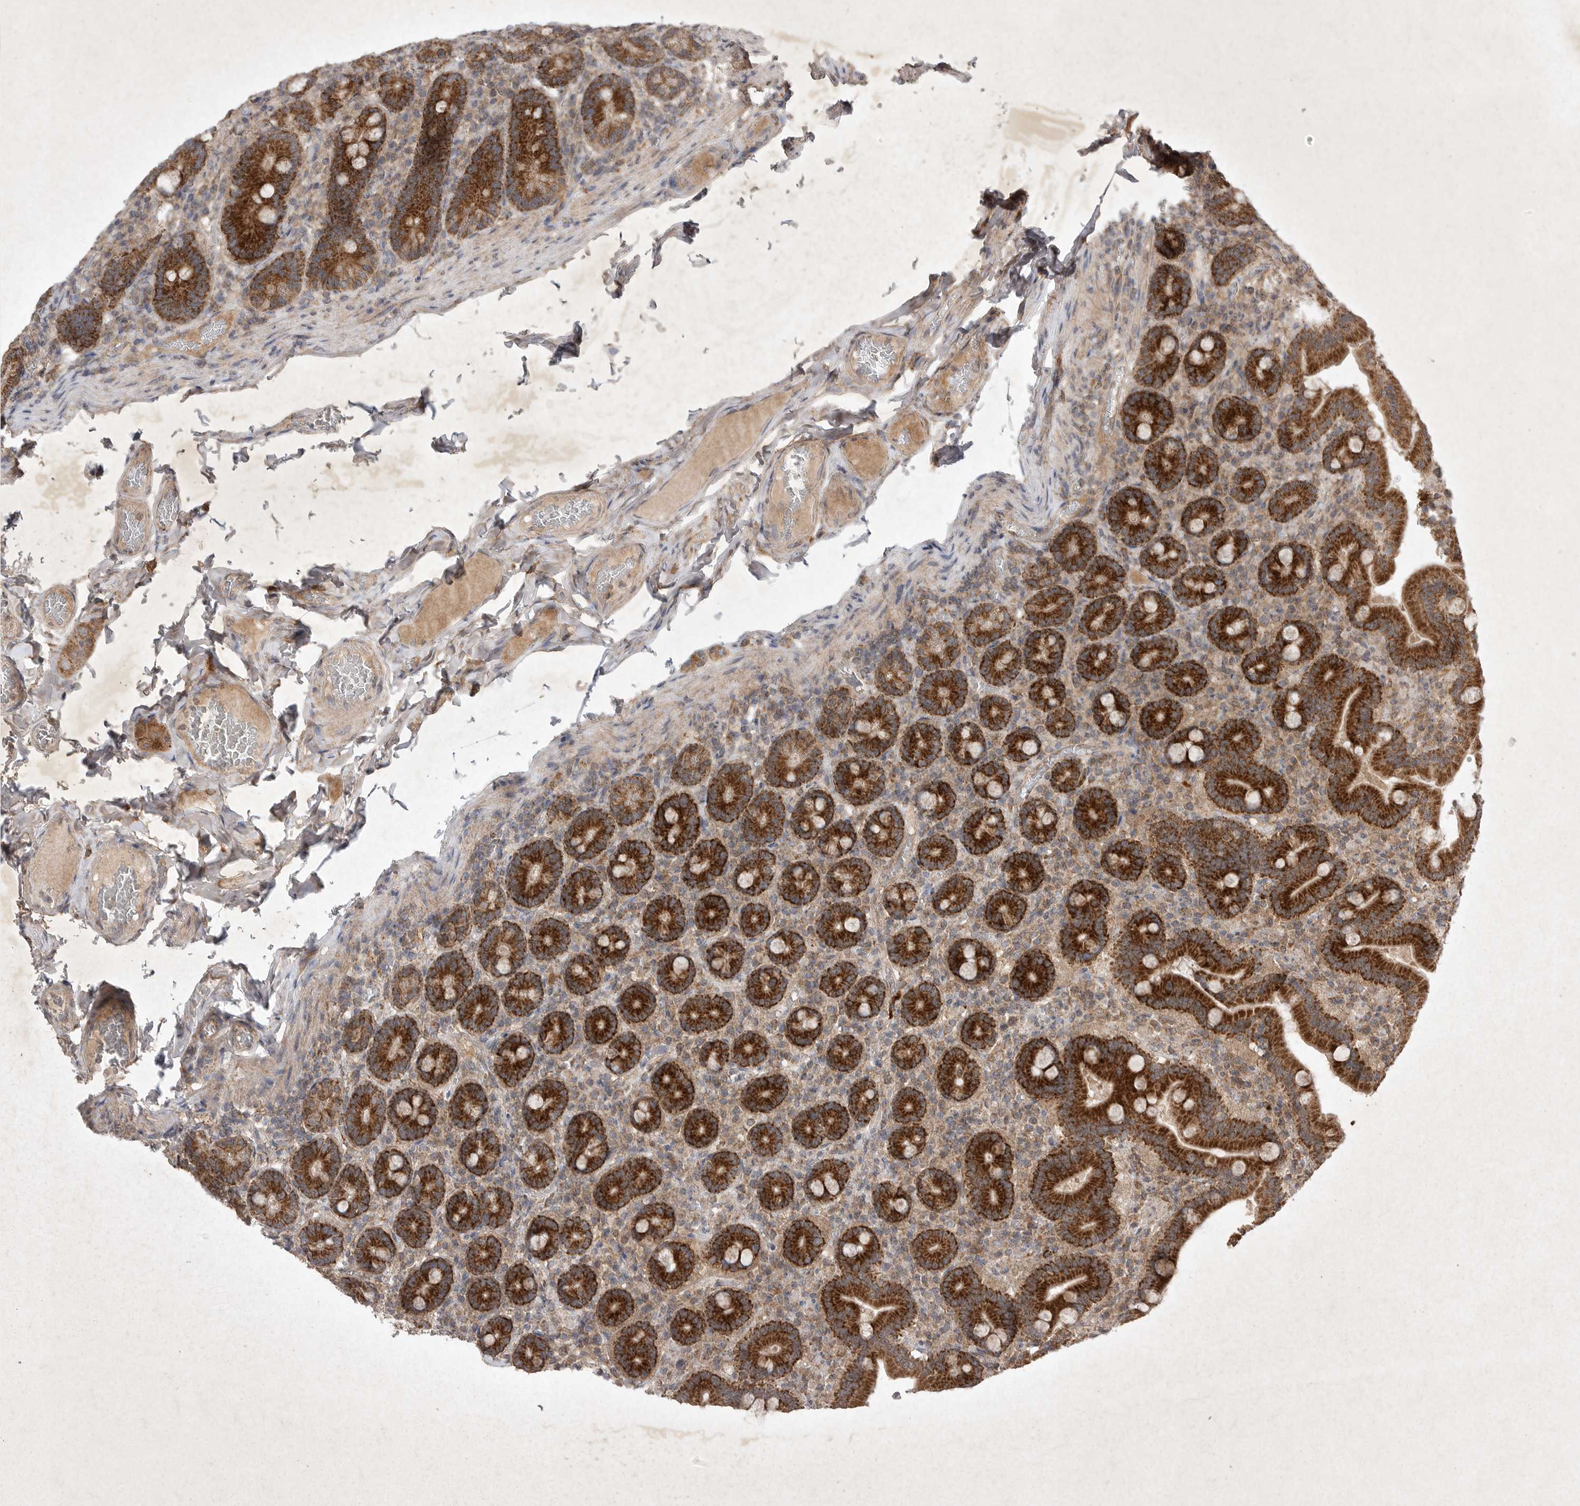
{"staining": {"intensity": "strong", "quantity": ">75%", "location": "cytoplasmic/membranous"}, "tissue": "duodenum", "cell_type": "Glandular cells", "image_type": "normal", "snomed": [{"axis": "morphology", "description": "Normal tissue, NOS"}, {"axis": "topography", "description": "Duodenum"}], "caption": "This is an image of immunohistochemistry (IHC) staining of unremarkable duodenum, which shows strong expression in the cytoplasmic/membranous of glandular cells.", "gene": "DDR1", "patient": {"sex": "female", "age": 62}}